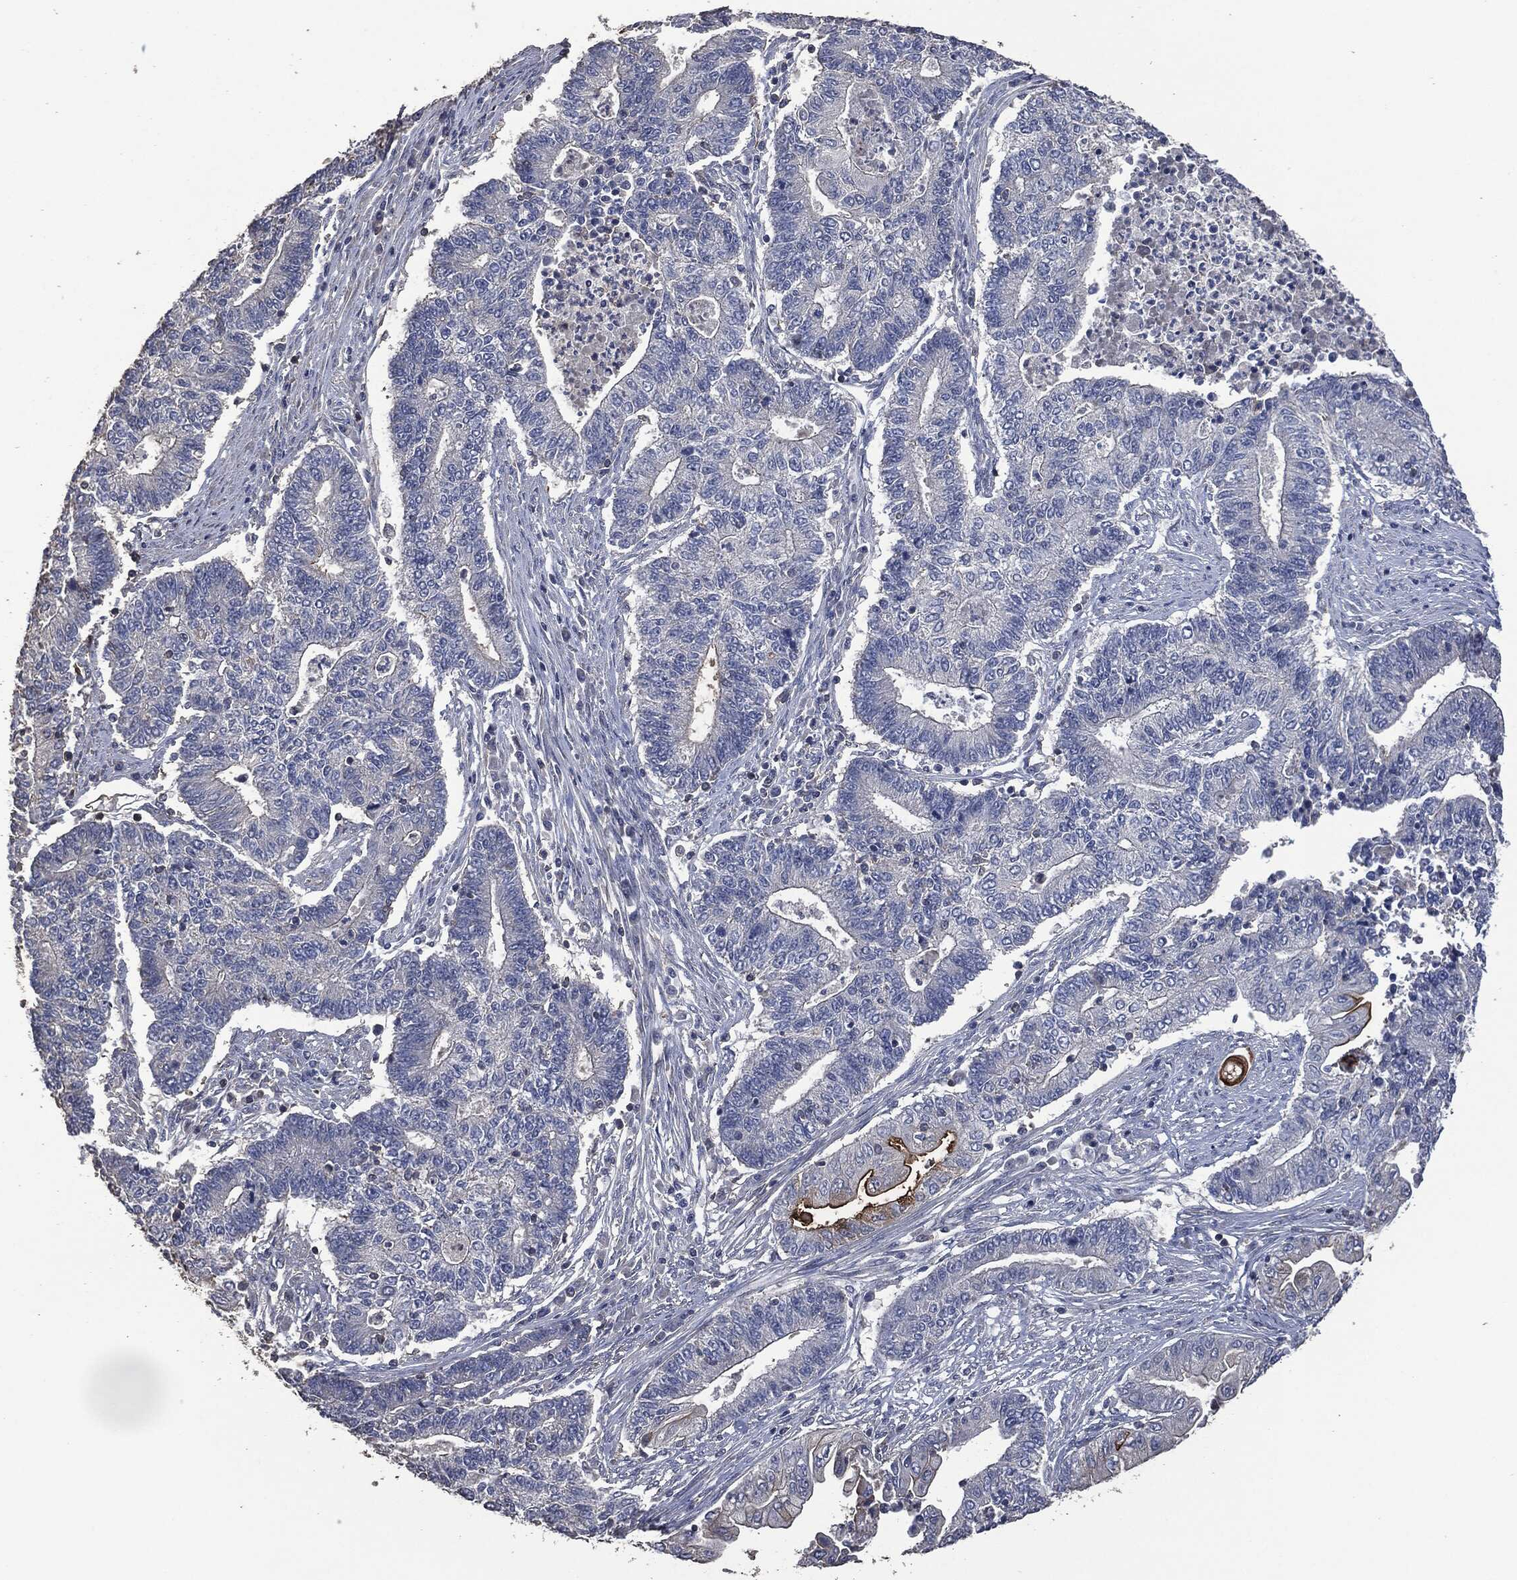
{"staining": {"intensity": "negative", "quantity": "none", "location": "none"}, "tissue": "endometrial cancer", "cell_type": "Tumor cells", "image_type": "cancer", "snomed": [{"axis": "morphology", "description": "Adenocarcinoma, NOS"}, {"axis": "topography", "description": "Uterus"}, {"axis": "topography", "description": "Endometrium"}], "caption": "Tumor cells show no significant protein expression in adenocarcinoma (endometrial).", "gene": "MSLN", "patient": {"sex": "female", "age": 54}}